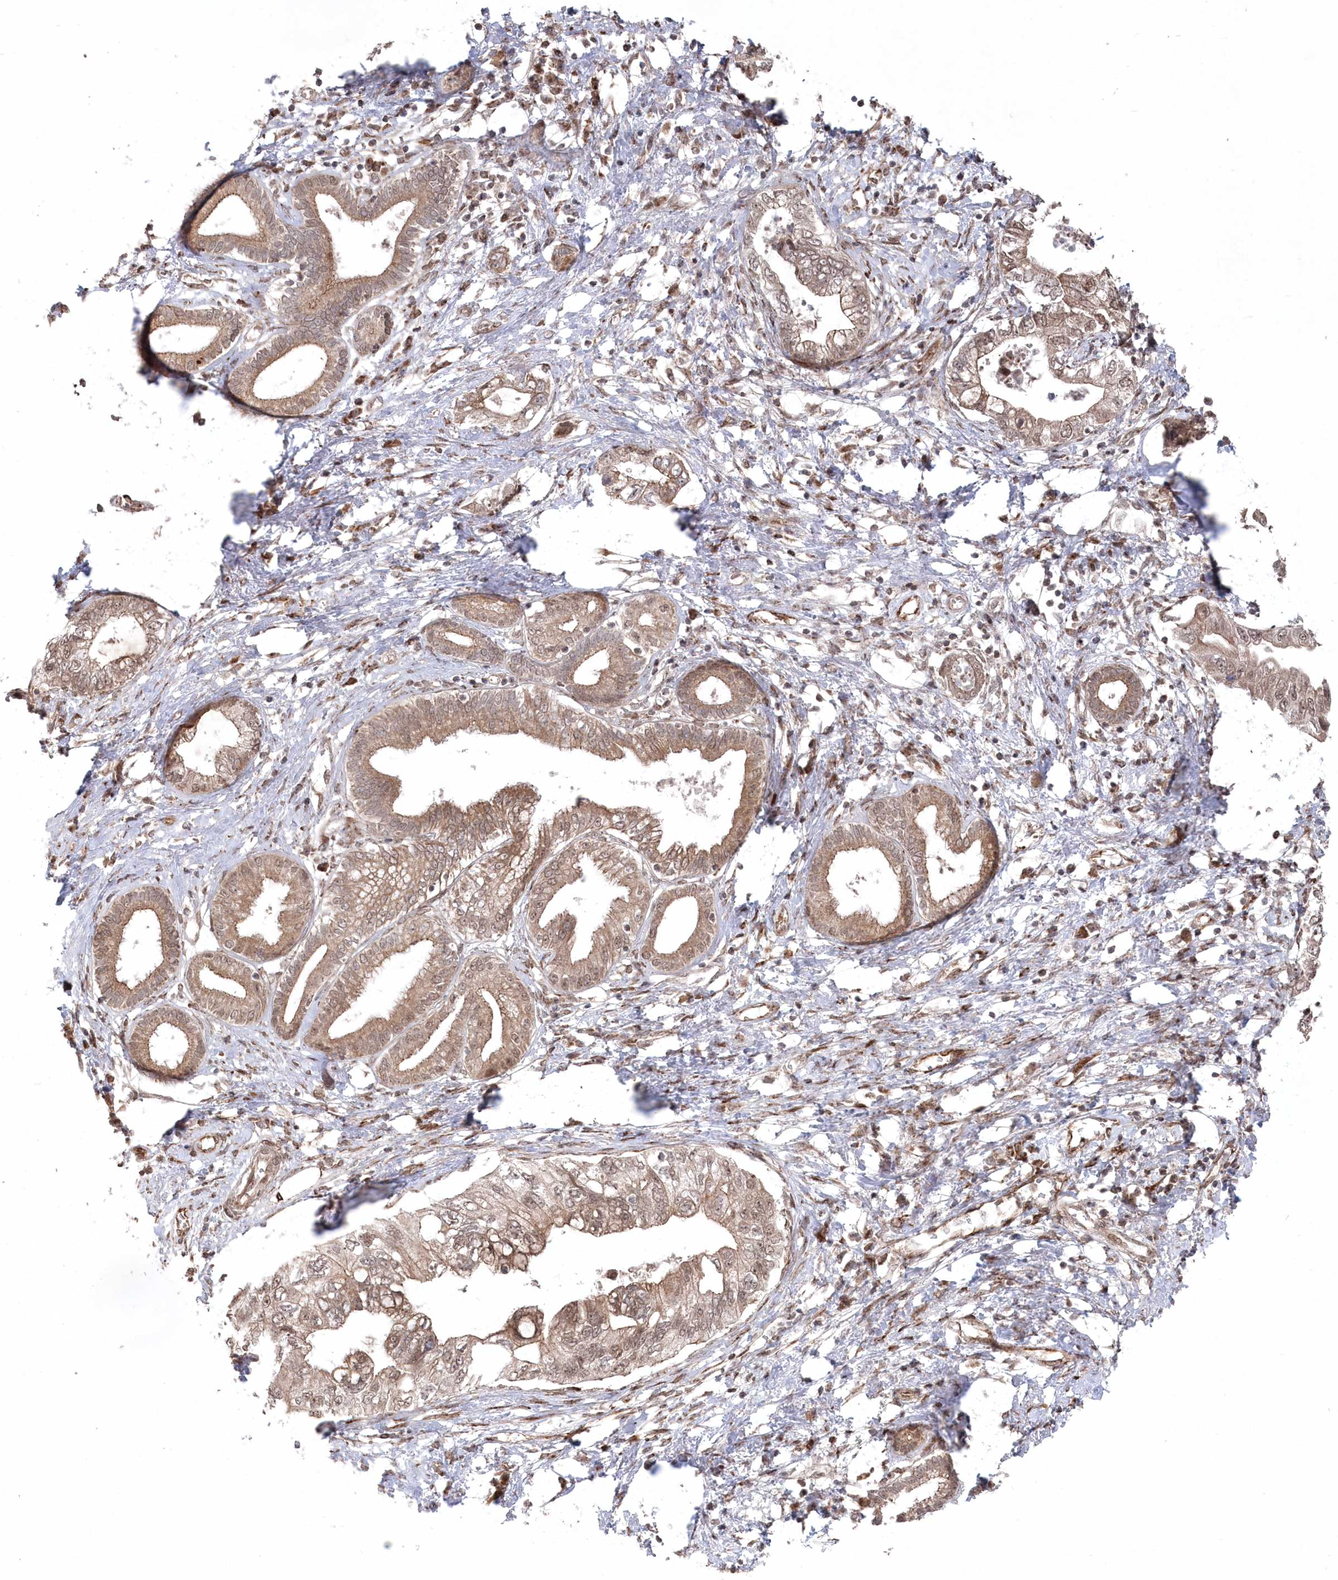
{"staining": {"intensity": "moderate", "quantity": ">75%", "location": "cytoplasmic/membranous,nuclear"}, "tissue": "pancreatic cancer", "cell_type": "Tumor cells", "image_type": "cancer", "snomed": [{"axis": "morphology", "description": "Adenocarcinoma, NOS"}, {"axis": "topography", "description": "Pancreas"}], "caption": "Pancreatic cancer stained for a protein (brown) exhibits moderate cytoplasmic/membranous and nuclear positive staining in approximately >75% of tumor cells.", "gene": "POLR3A", "patient": {"sex": "female", "age": 73}}